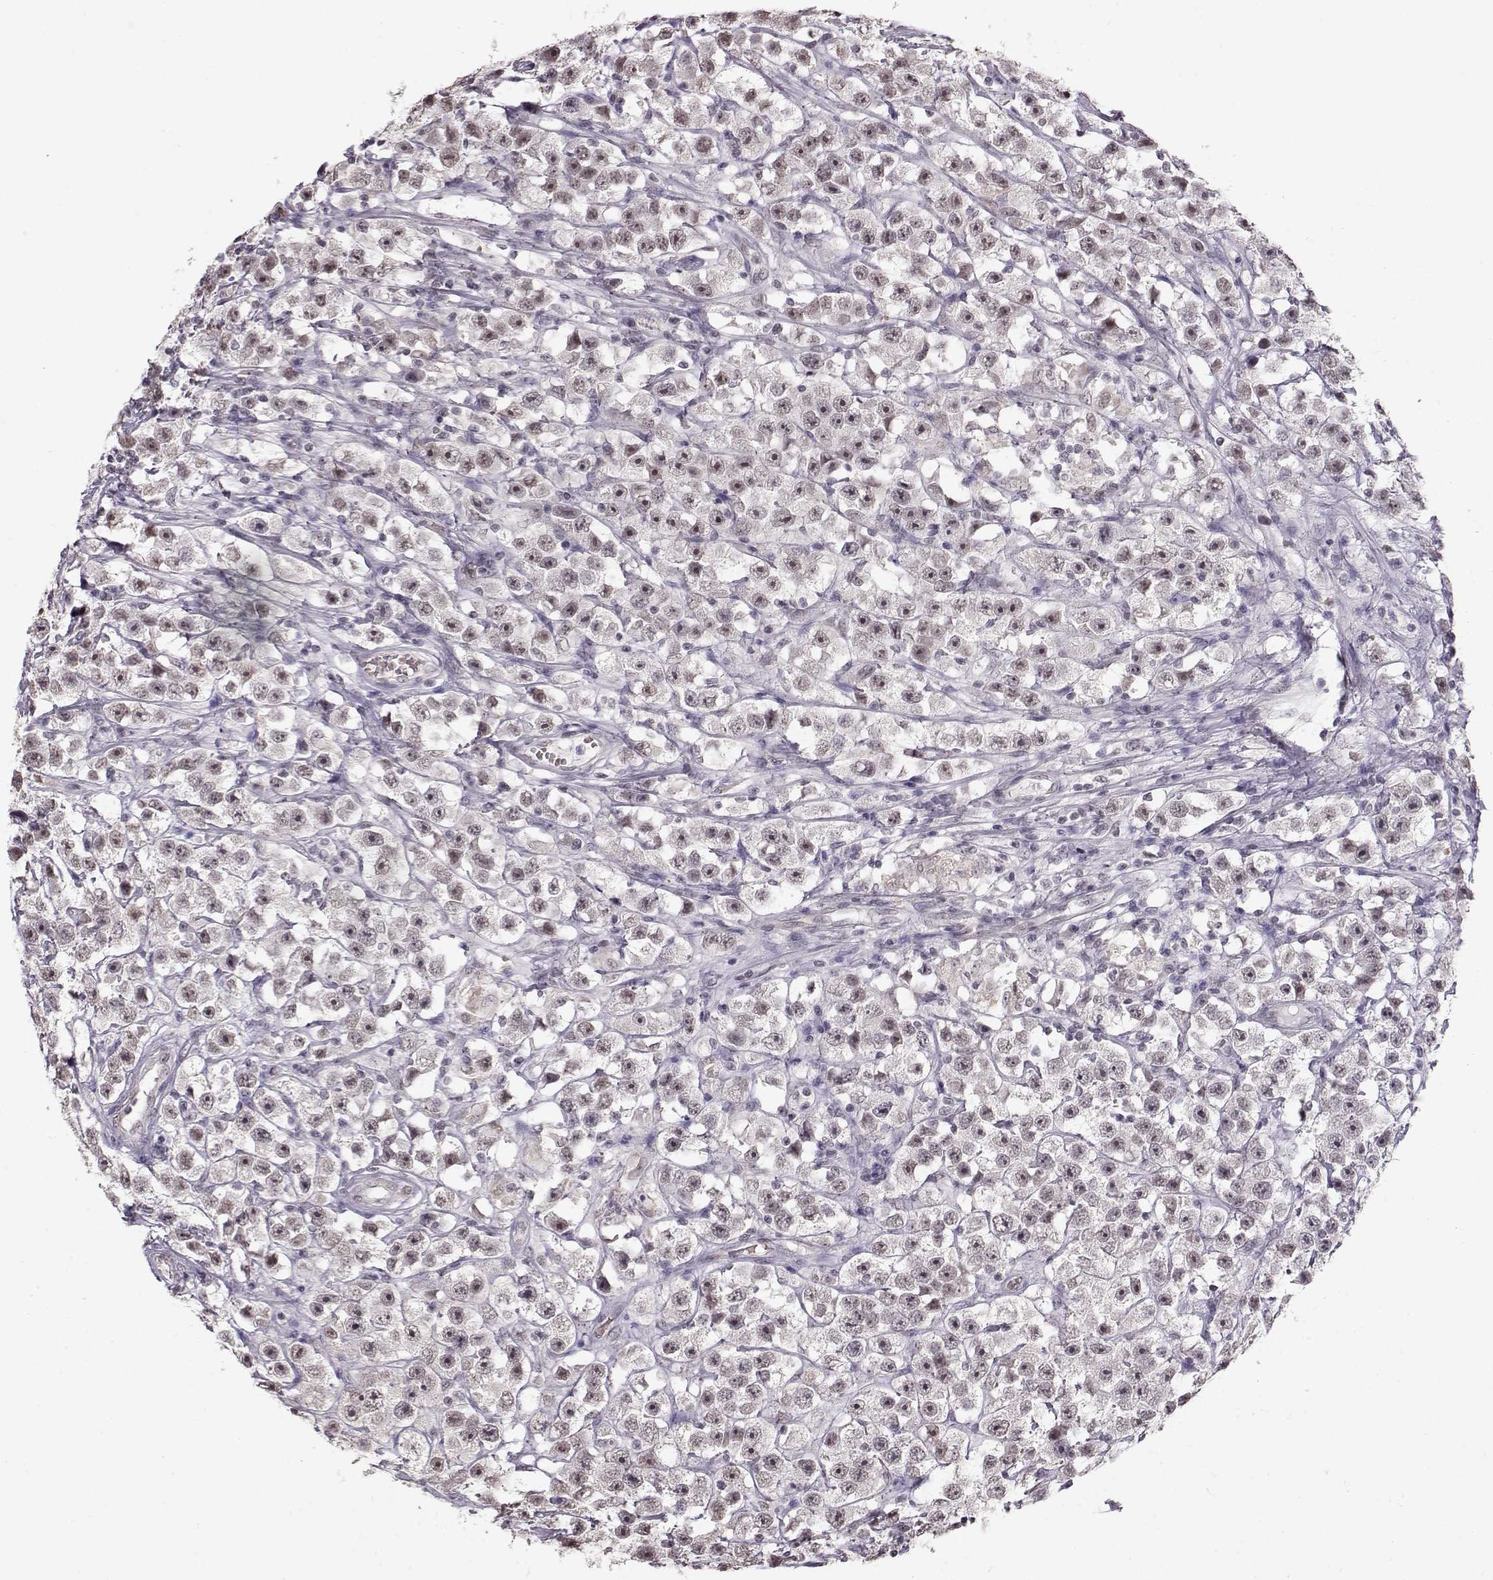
{"staining": {"intensity": "weak", "quantity": ">75%", "location": "nuclear"}, "tissue": "testis cancer", "cell_type": "Tumor cells", "image_type": "cancer", "snomed": [{"axis": "morphology", "description": "Seminoma, NOS"}, {"axis": "topography", "description": "Testis"}], "caption": "Protein positivity by IHC reveals weak nuclear expression in about >75% of tumor cells in testis seminoma.", "gene": "PCP4", "patient": {"sex": "male", "age": 45}}